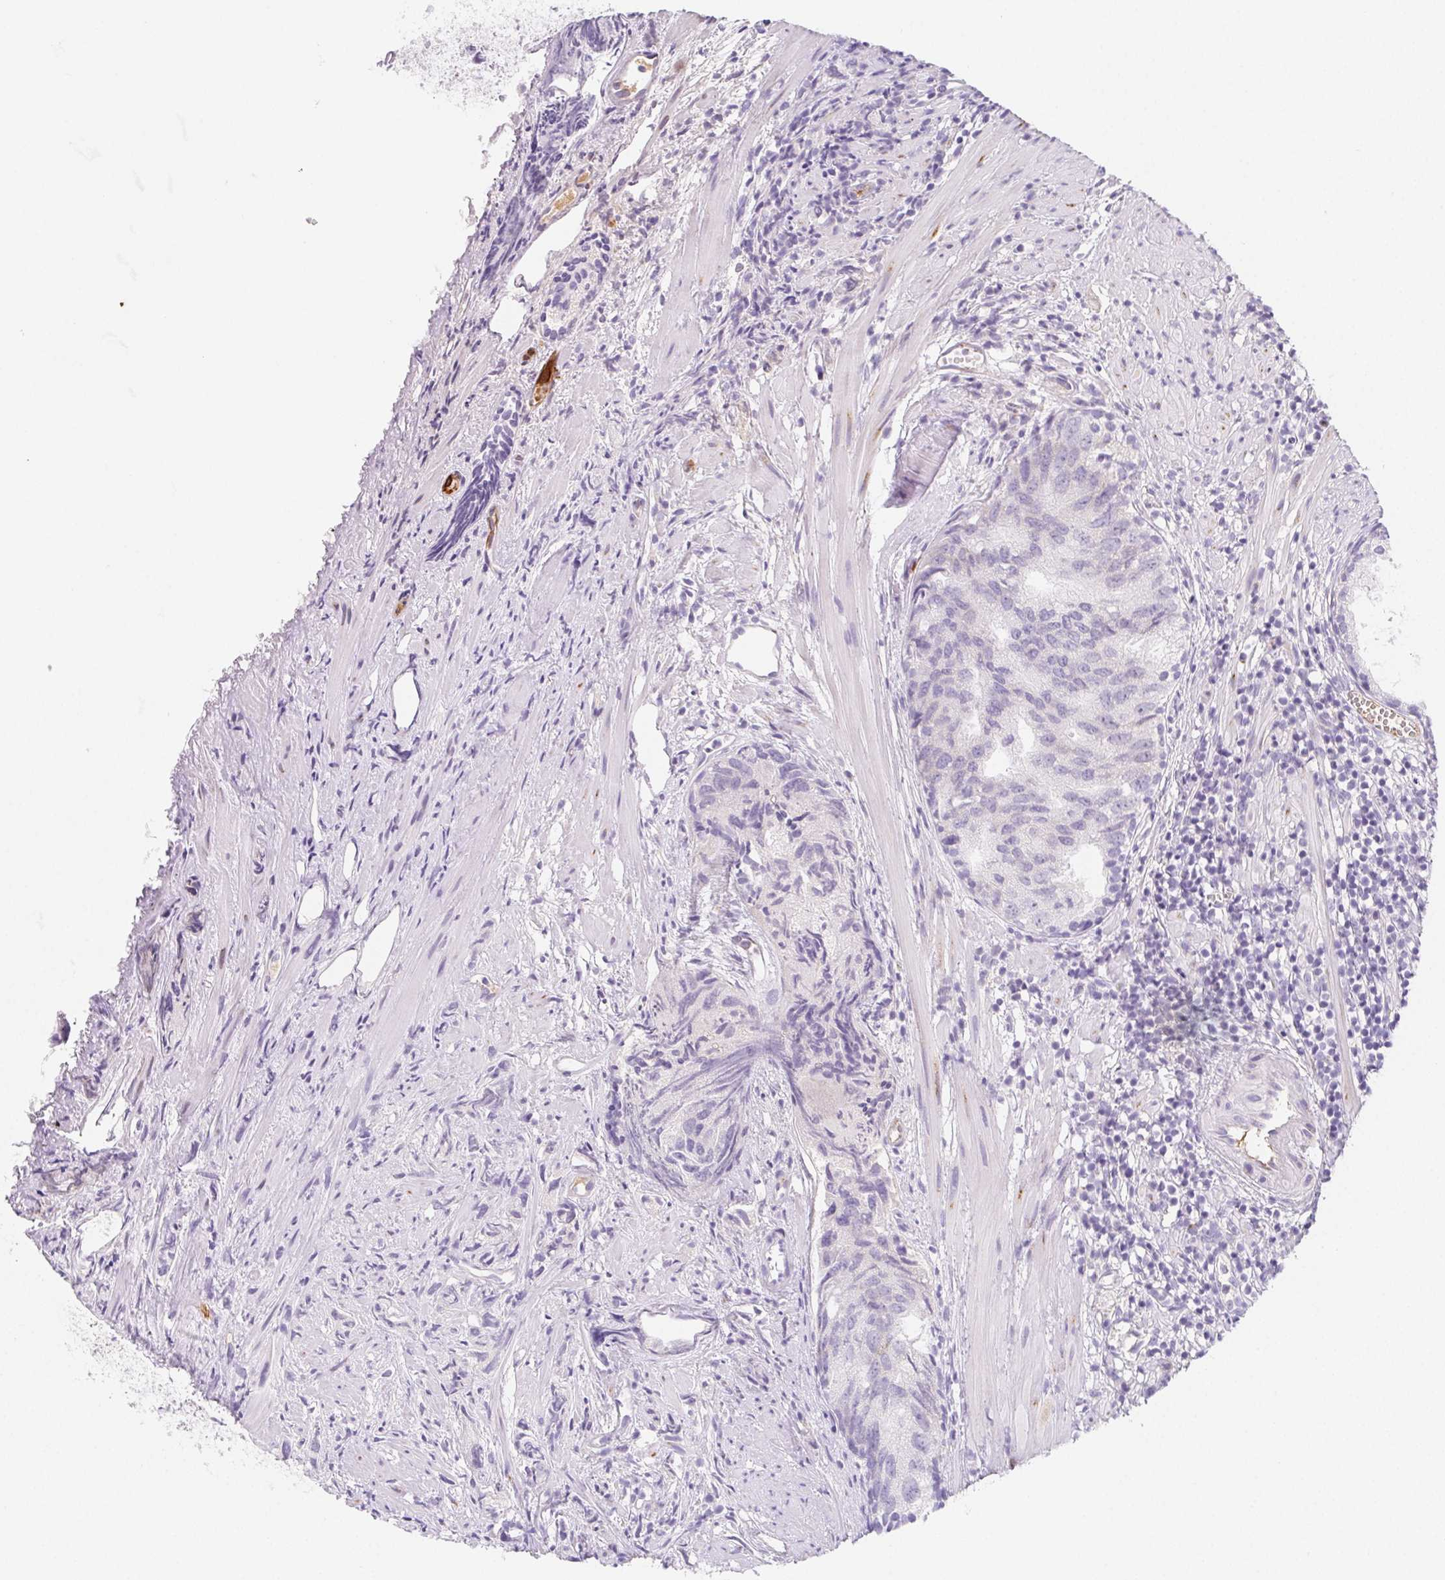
{"staining": {"intensity": "negative", "quantity": "none", "location": "none"}, "tissue": "prostate cancer", "cell_type": "Tumor cells", "image_type": "cancer", "snomed": [{"axis": "morphology", "description": "Adenocarcinoma, High grade"}, {"axis": "topography", "description": "Prostate"}], "caption": "Tumor cells are negative for brown protein staining in prostate cancer (high-grade adenocarcinoma).", "gene": "ITIH2", "patient": {"sex": "male", "age": 58}}